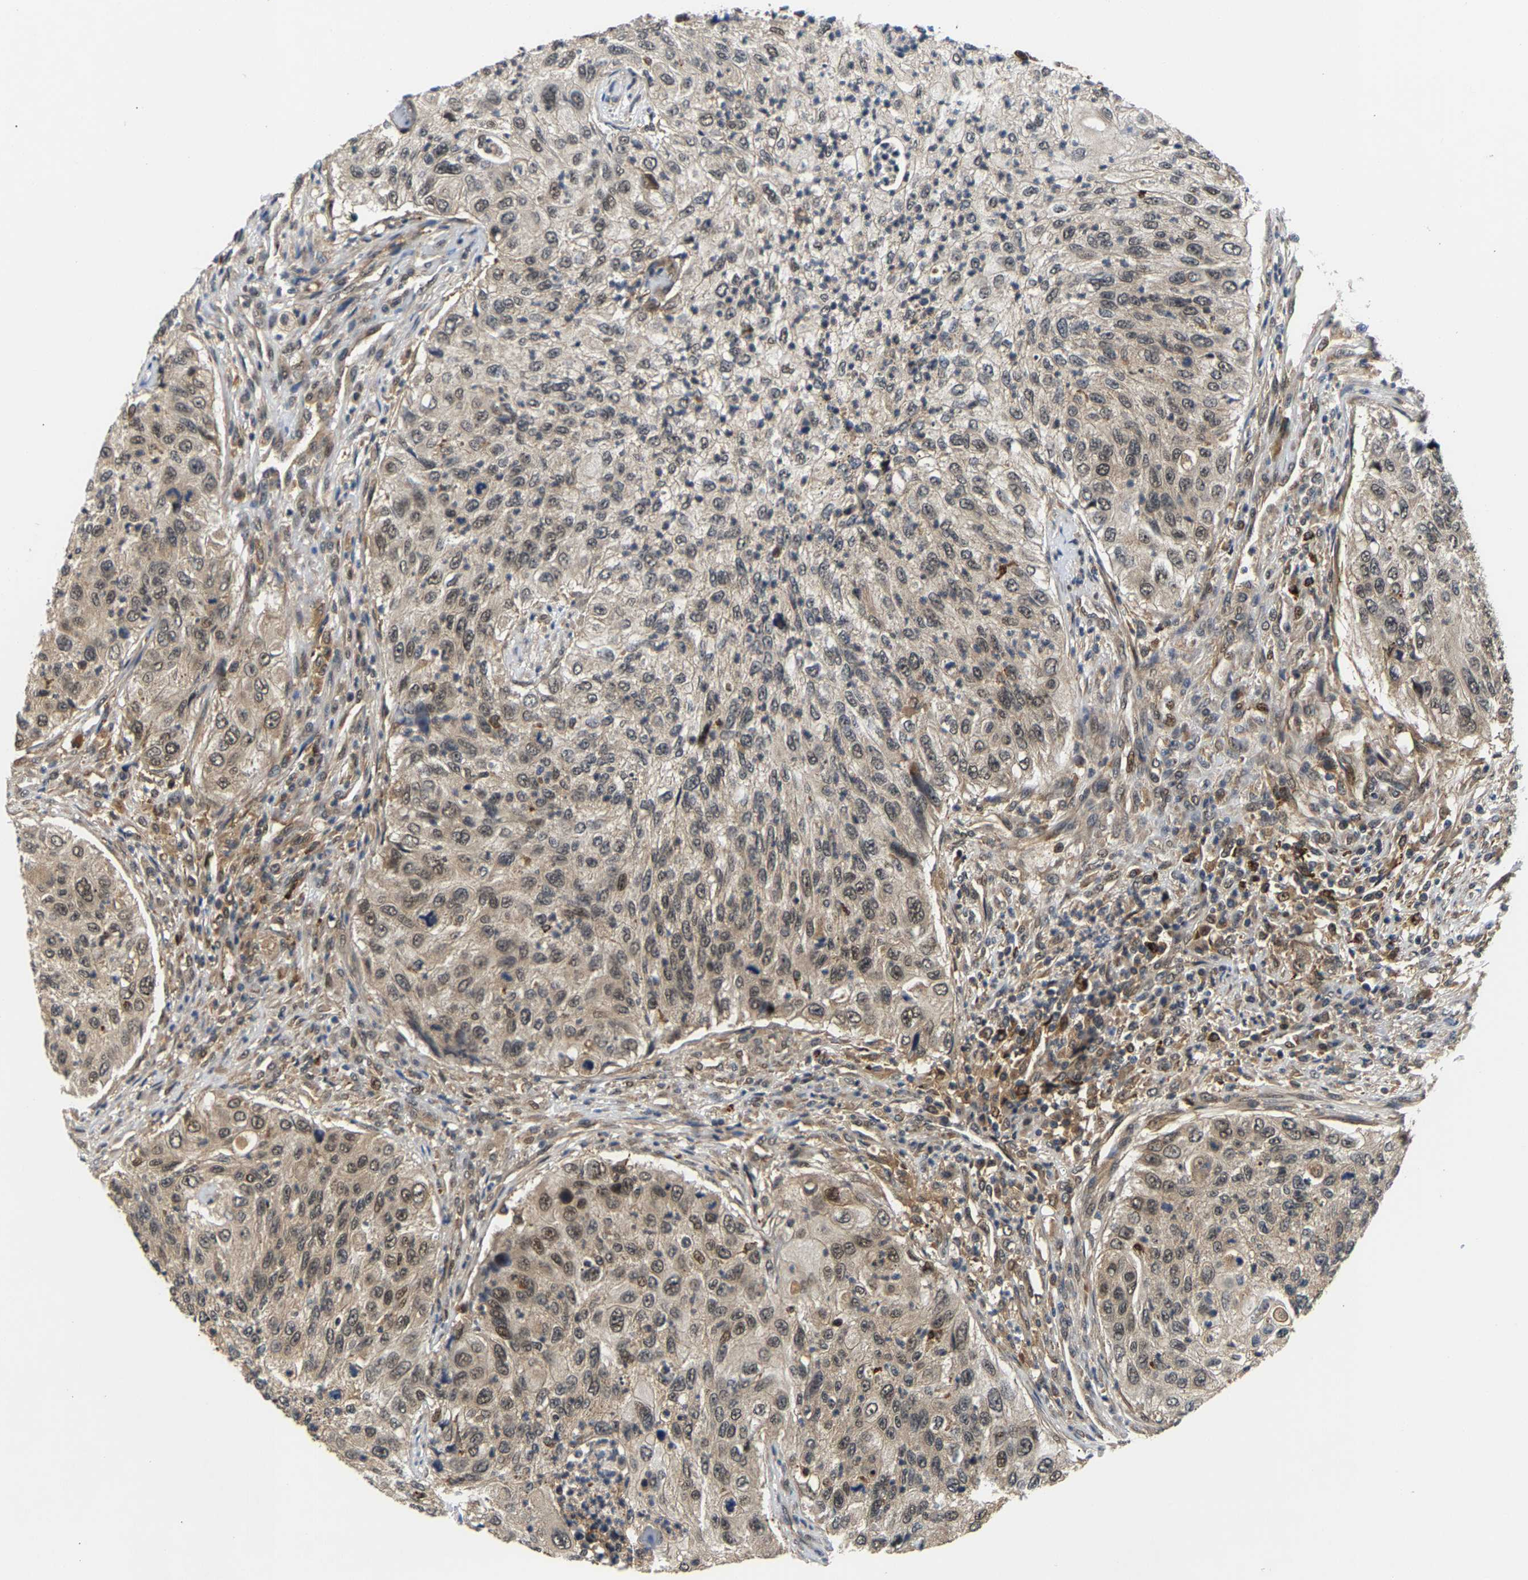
{"staining": {"intensity": "weak", "quantity": ">75%", "location": "cytoplasmic/membranous,nuclear"}, "tissue": "urothelial cancer", "cell_type": "Tumor cells", "image_type": "cancer", "snomed": [{"axis": "morphology", "description": "Urothelial carcinoma, High grade"}, {"axis": "topography", "description": "Urinary bladder"}], "caption": "Brown immunohistochemical staining in human urothelial carcinoma (high-grade) reveals weak cytoplasmic/membranous and nuclear positivity in about >75% of tumor cells.", "gene": "LARP6", "patient": {"sex": "female", "age": 60}}